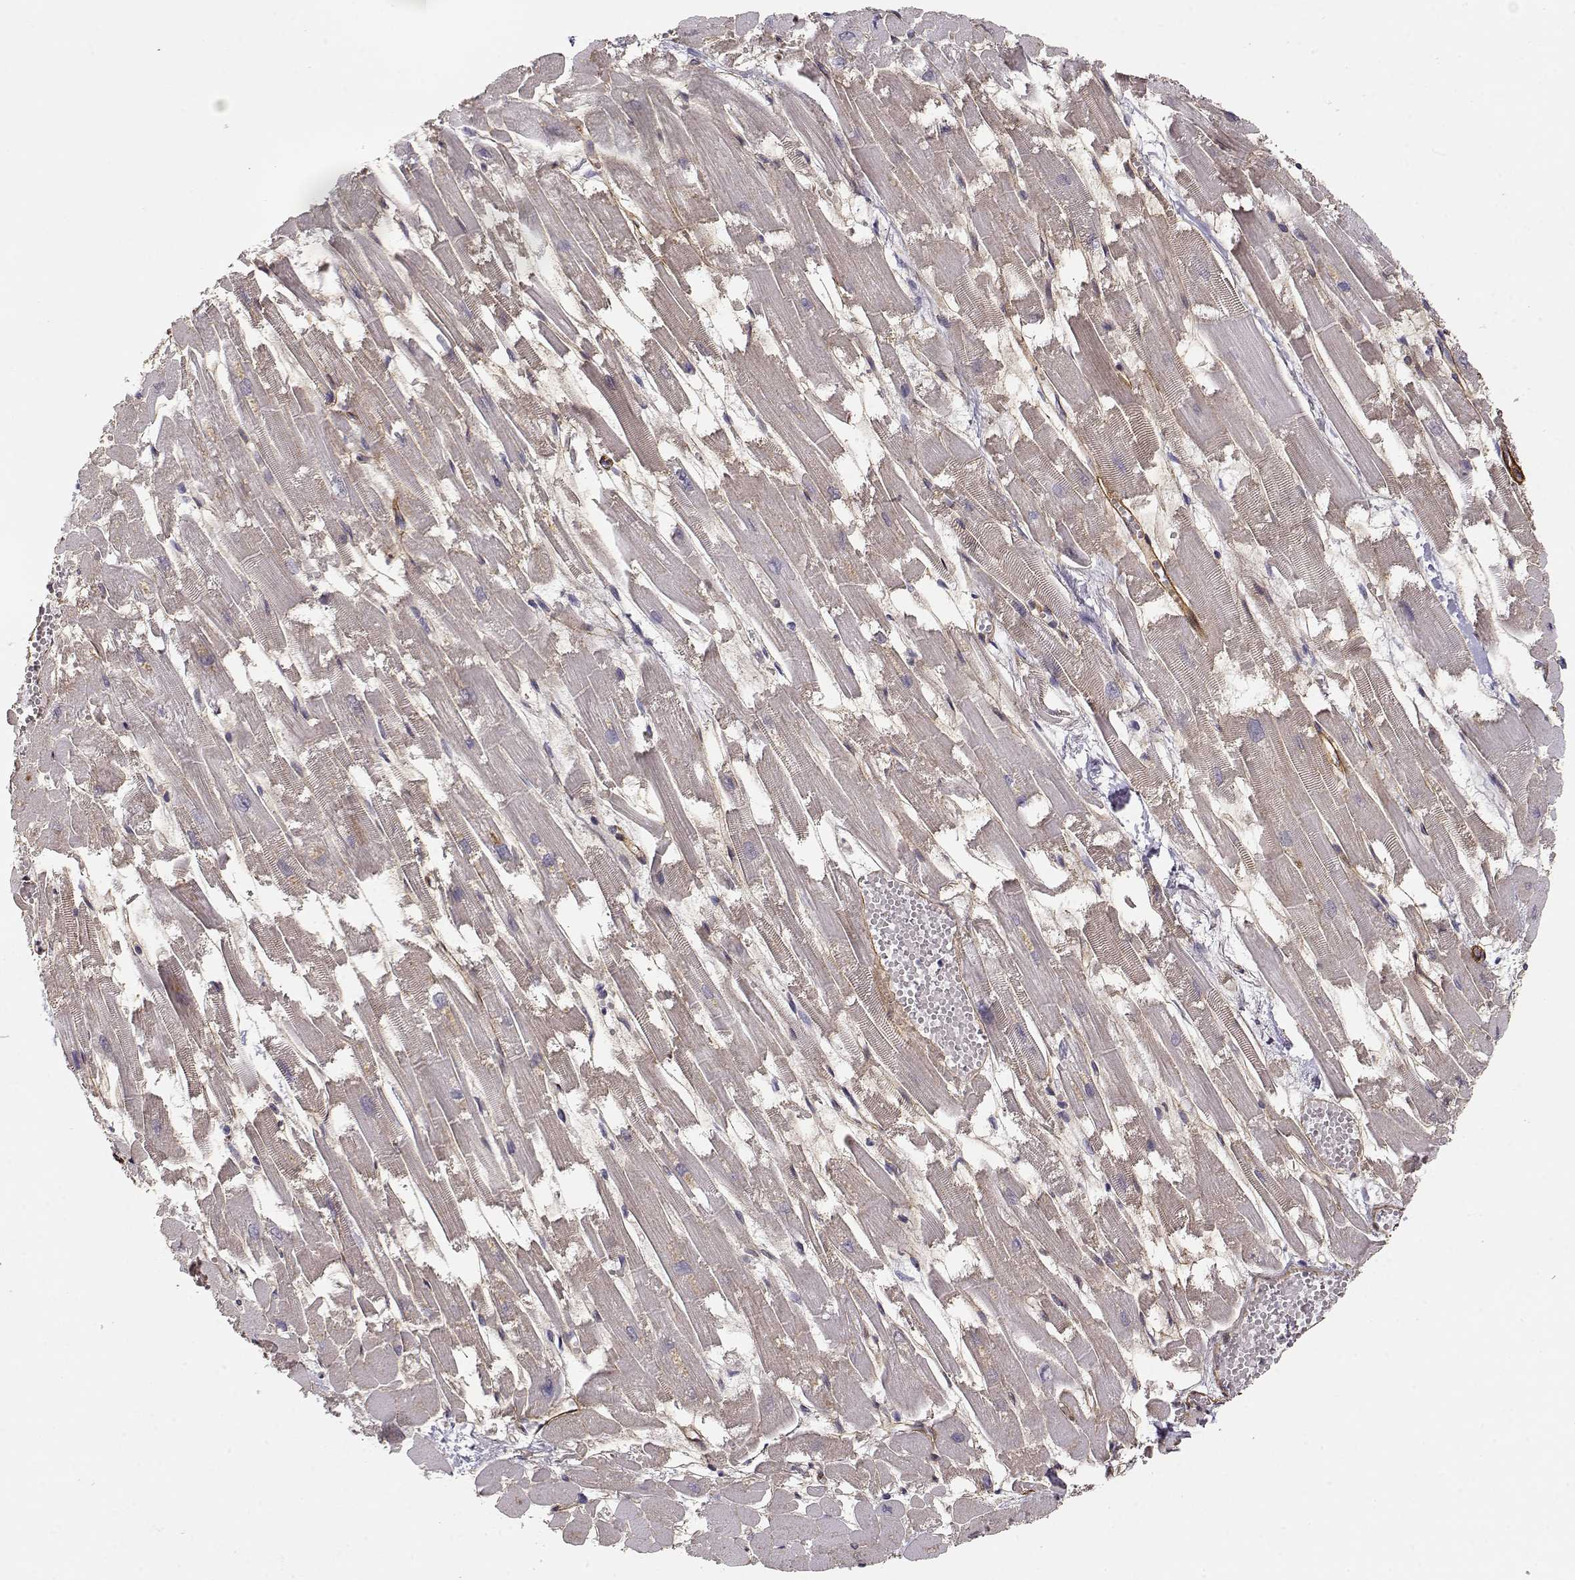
{"staining": {"intensity": "negative", "quantity": "none", "location": "none"}, "tissue": "heart muscle", "cell_type": "Cardiomyocytes", "image_type": "normal", "snomed": [{"axis": "morphology", "description": "Normal tissue, NOS"}, {"axis": "topography", "description": "Heart"}], "caption": "High power microscopy image of an immunohistochemistry micrograph of normal heart muscle, revealing no significant staining in cardiomyocytes. (DAB (3,3'-diaminobenzidine) IHC, high magnification).", "gene": "LAMA5", "patient": {"sex": "female", "age": 52}}